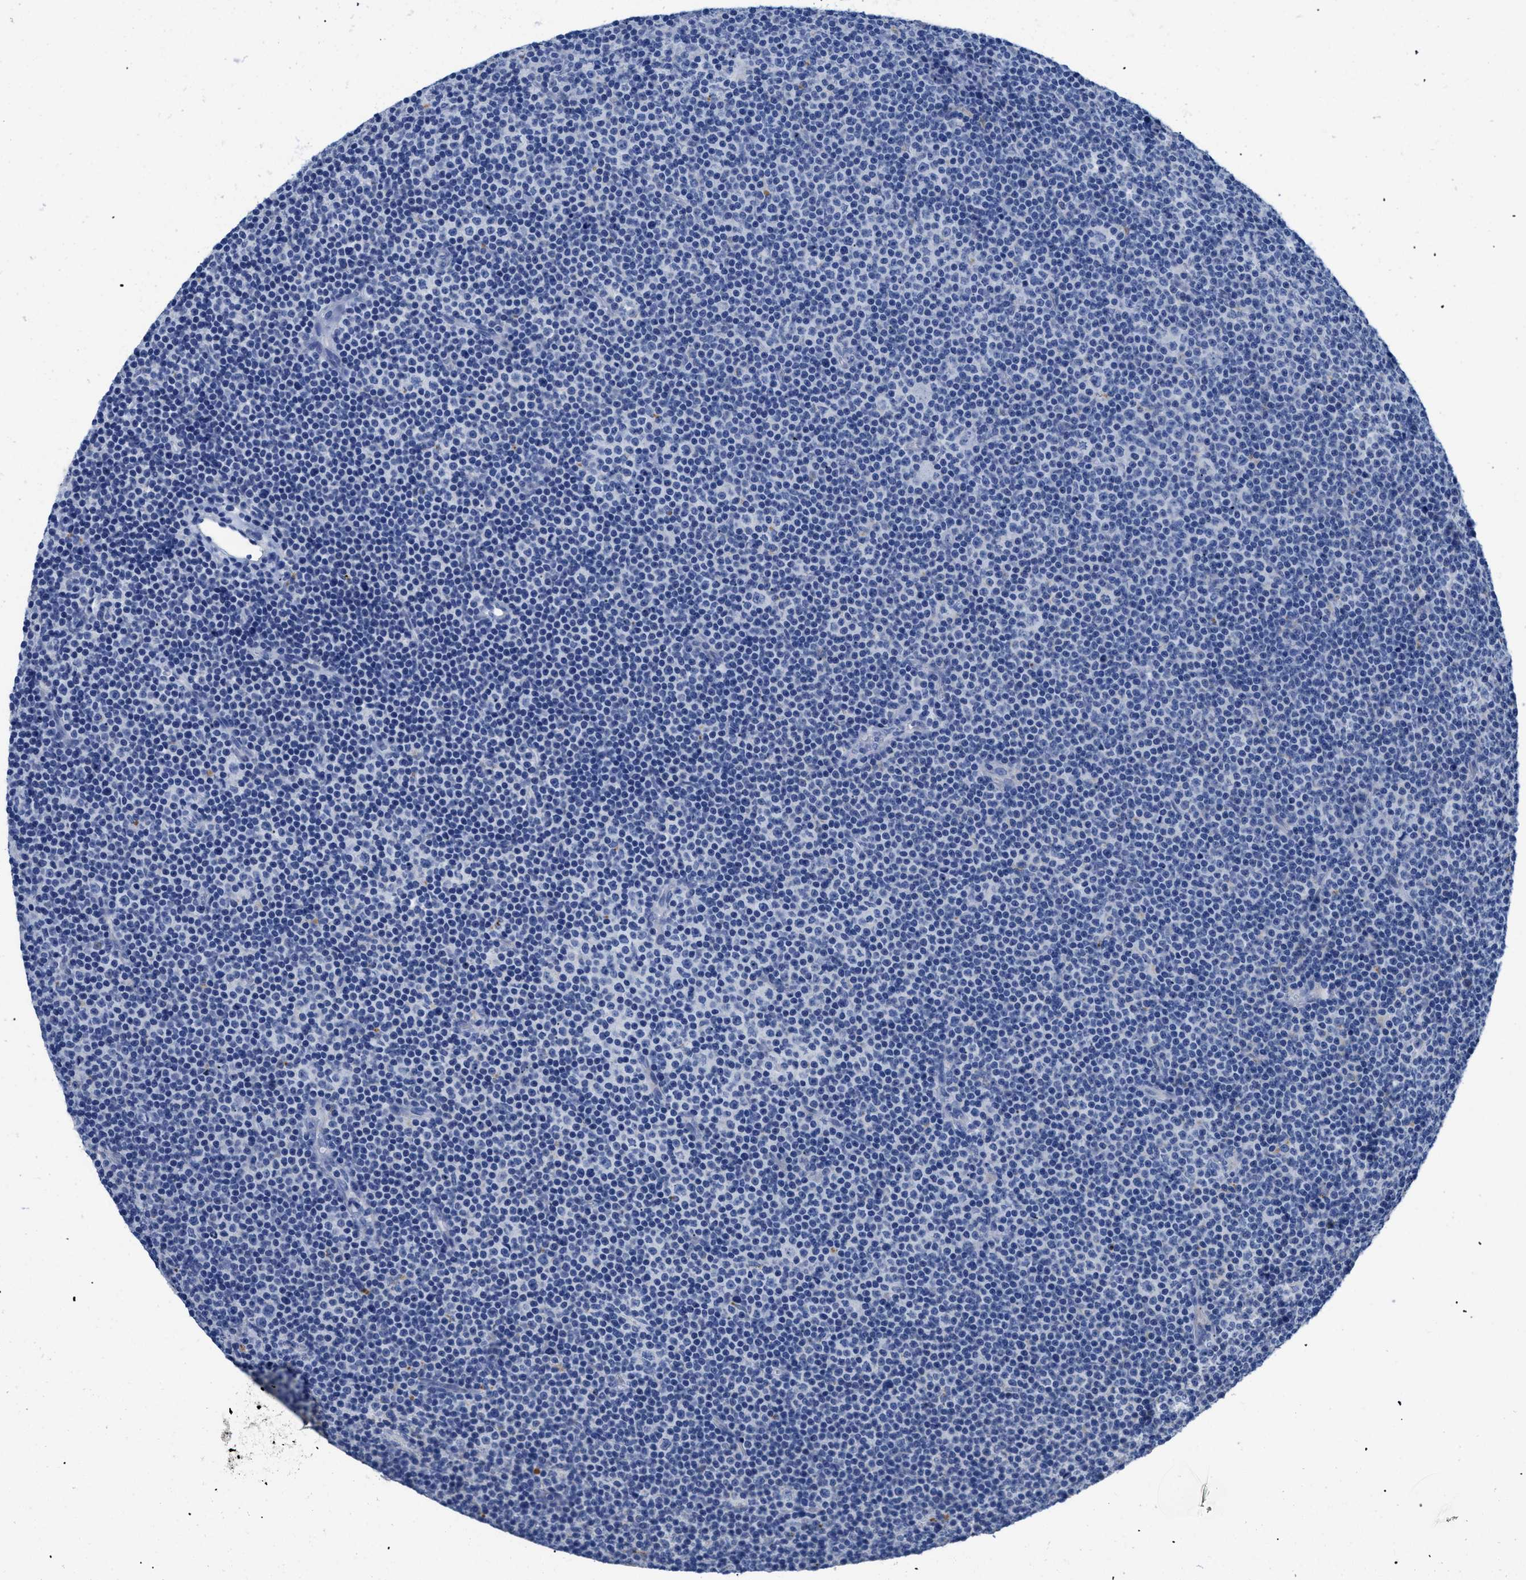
{"staining": {"intensity": "negative", "quantity": "none", "location": "none"}, "tissue": "lymphoma", "cell_type": "Tumor cells", "image_type": "cancer", "snomed": [{"axis": "morphology", "description": "Malignant lymphoma, non-Hodgkin's type, Low grade"}, {"axis": "topography", "description": "Lymph node"}], "caption": "The IHC micrograph has no significant positivity in tumor cells of lymphoma tissue. (DAB (3,3'-diaminobenzidine) immunohistochemistry (IHC) with hematoxylin counter stain).", "gene": "APOBEC2", "patient": {"sex": "female", "age": 67}}